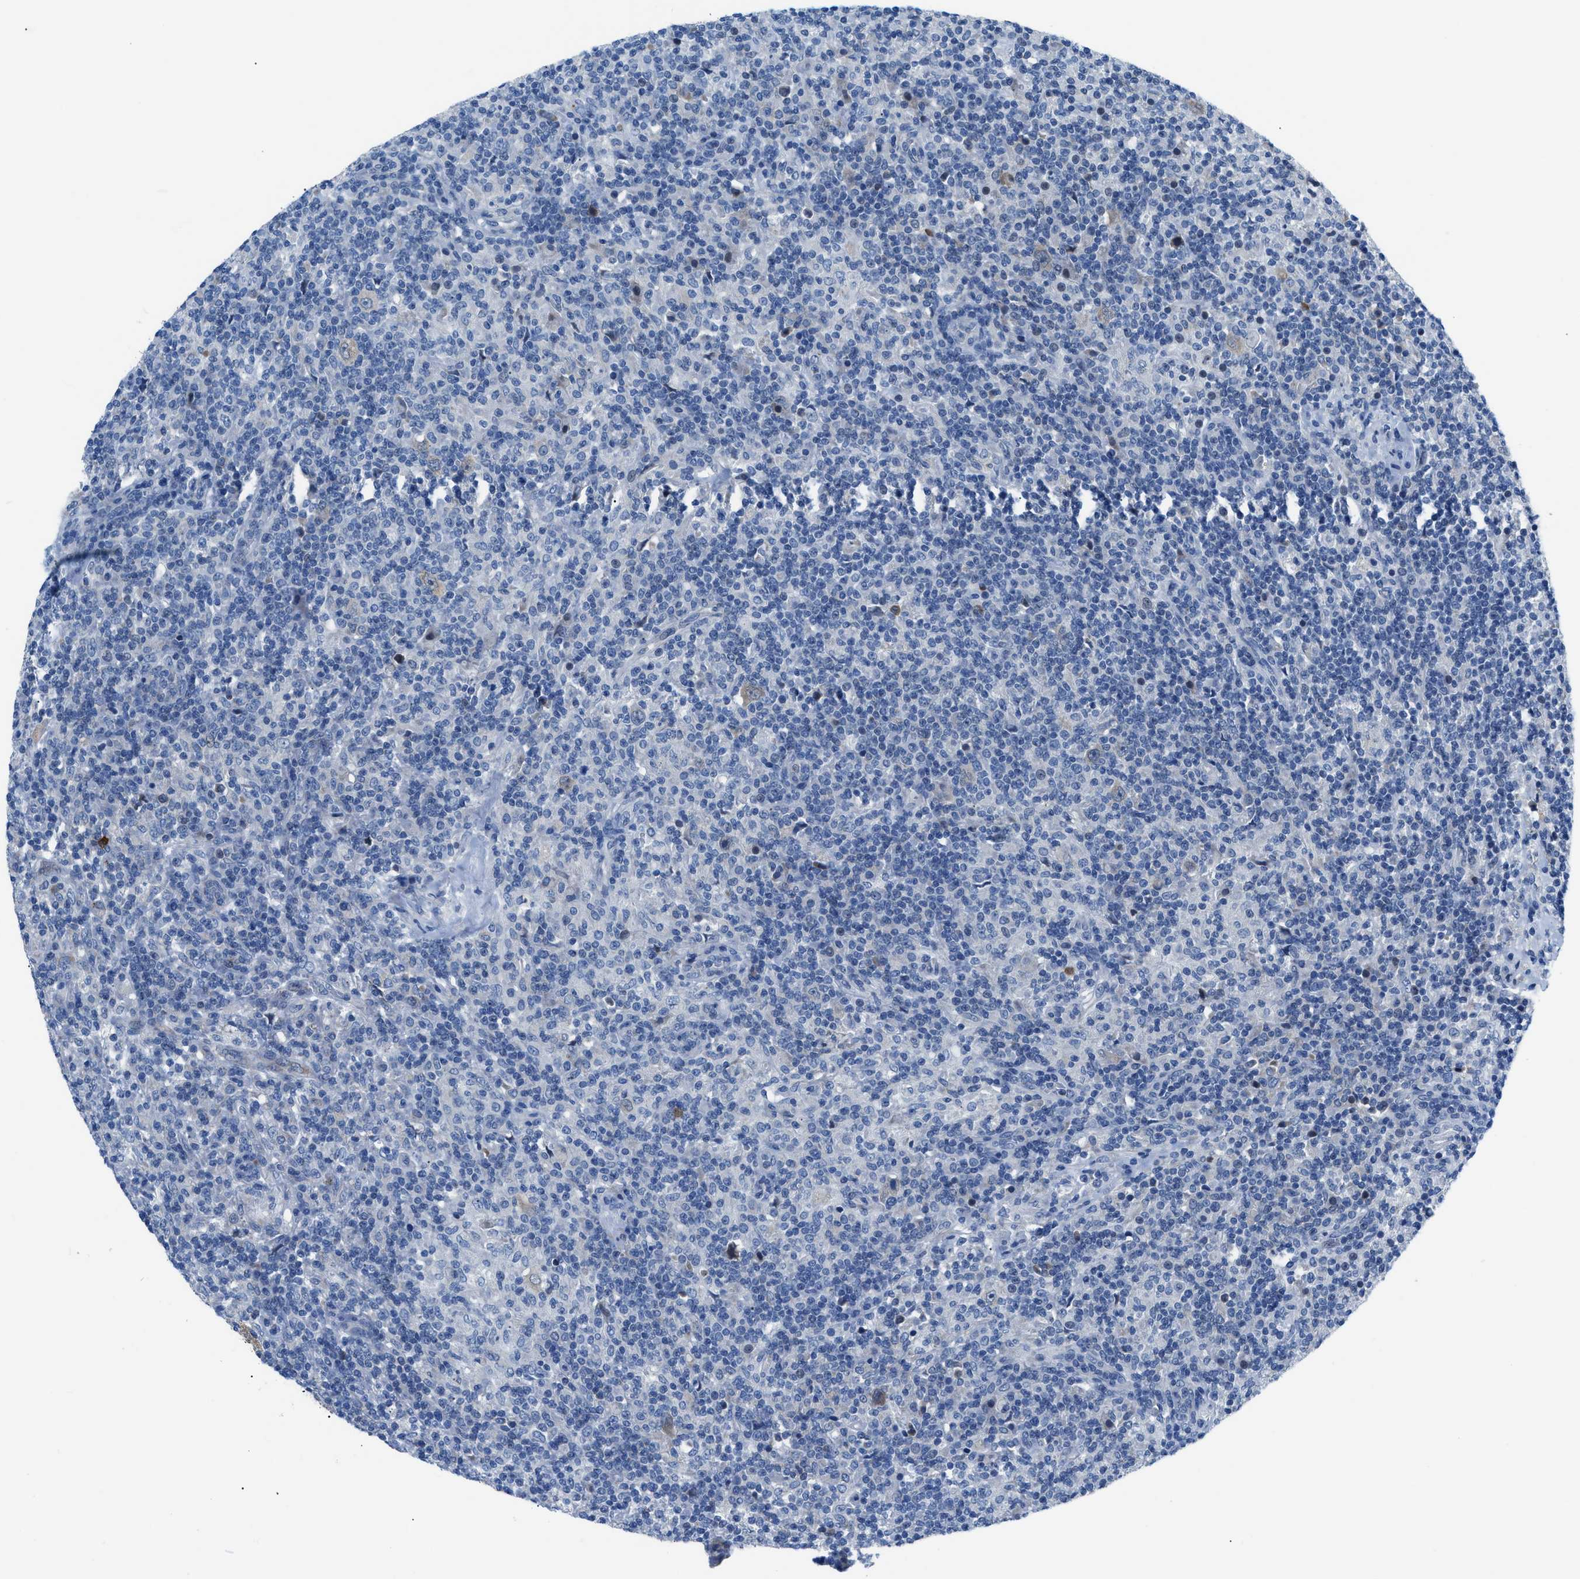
{"staining": {"intensity": "weak", "quantity": ">75%", "location": "cytoplasmic/membranous"}, "tissue": "lymphoma", "cell_type": "Tumor cells", "image_type": "cancer", "snomed": [{"axis": "morphology", "description": "Hodgkin's disease, NOS"}, {"axis": "topography", "description": "Lymph node"}], "caption": "A brown stain labels weak cytoplasmic/membranous expression of a protein in Hodgkin's disease tumor cells. (Stains: DAB (3,3'-diaminobenzidine) in brown, nuclei in blue, Microscopy: brightfield microscopy at high magnification).", "gene": "UAP1", "patient": {"sex": "male", "age": 70}}